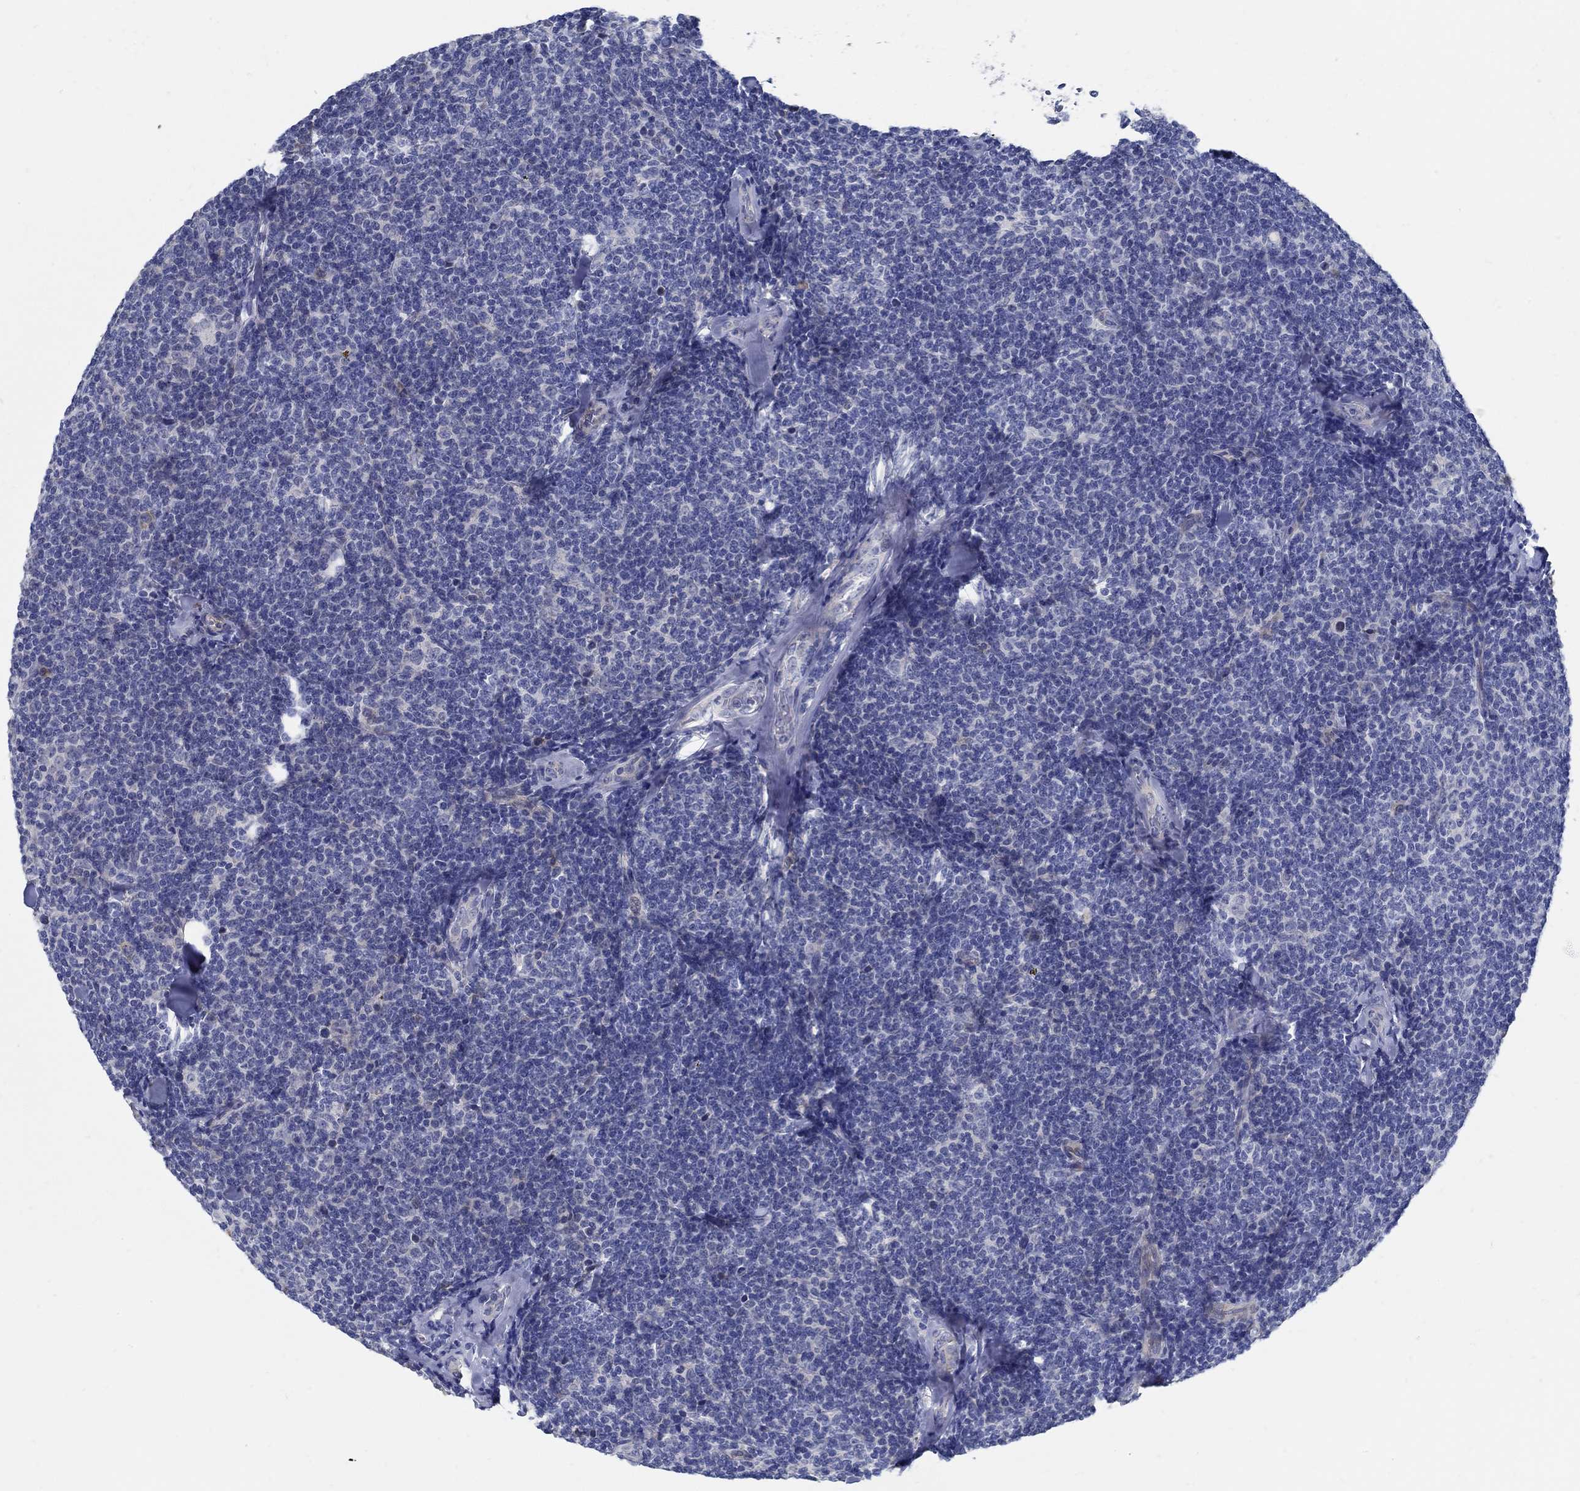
{"staining": {"intensity": "negative", "quantity": "none", "location": "none"}, "tissue": "lymphoma", "cell_type": "Tumor cells", "image_type": "cancer", "snomed": [{"axis": "morphology", "description": "Malignant lymphoma, non-Hodgkin's type, Low grade"}, {"axis": "topography", "description": "Lymph node"}], "caption": "This is a photomicrograph of immunohistochemistry staining of malignant lymphoma, non-Hodgkin's type (low-grade), which shows no staining in tumor cells.", "gene": "C15orf39", "patient": {"sex": "female", "age": 56}}